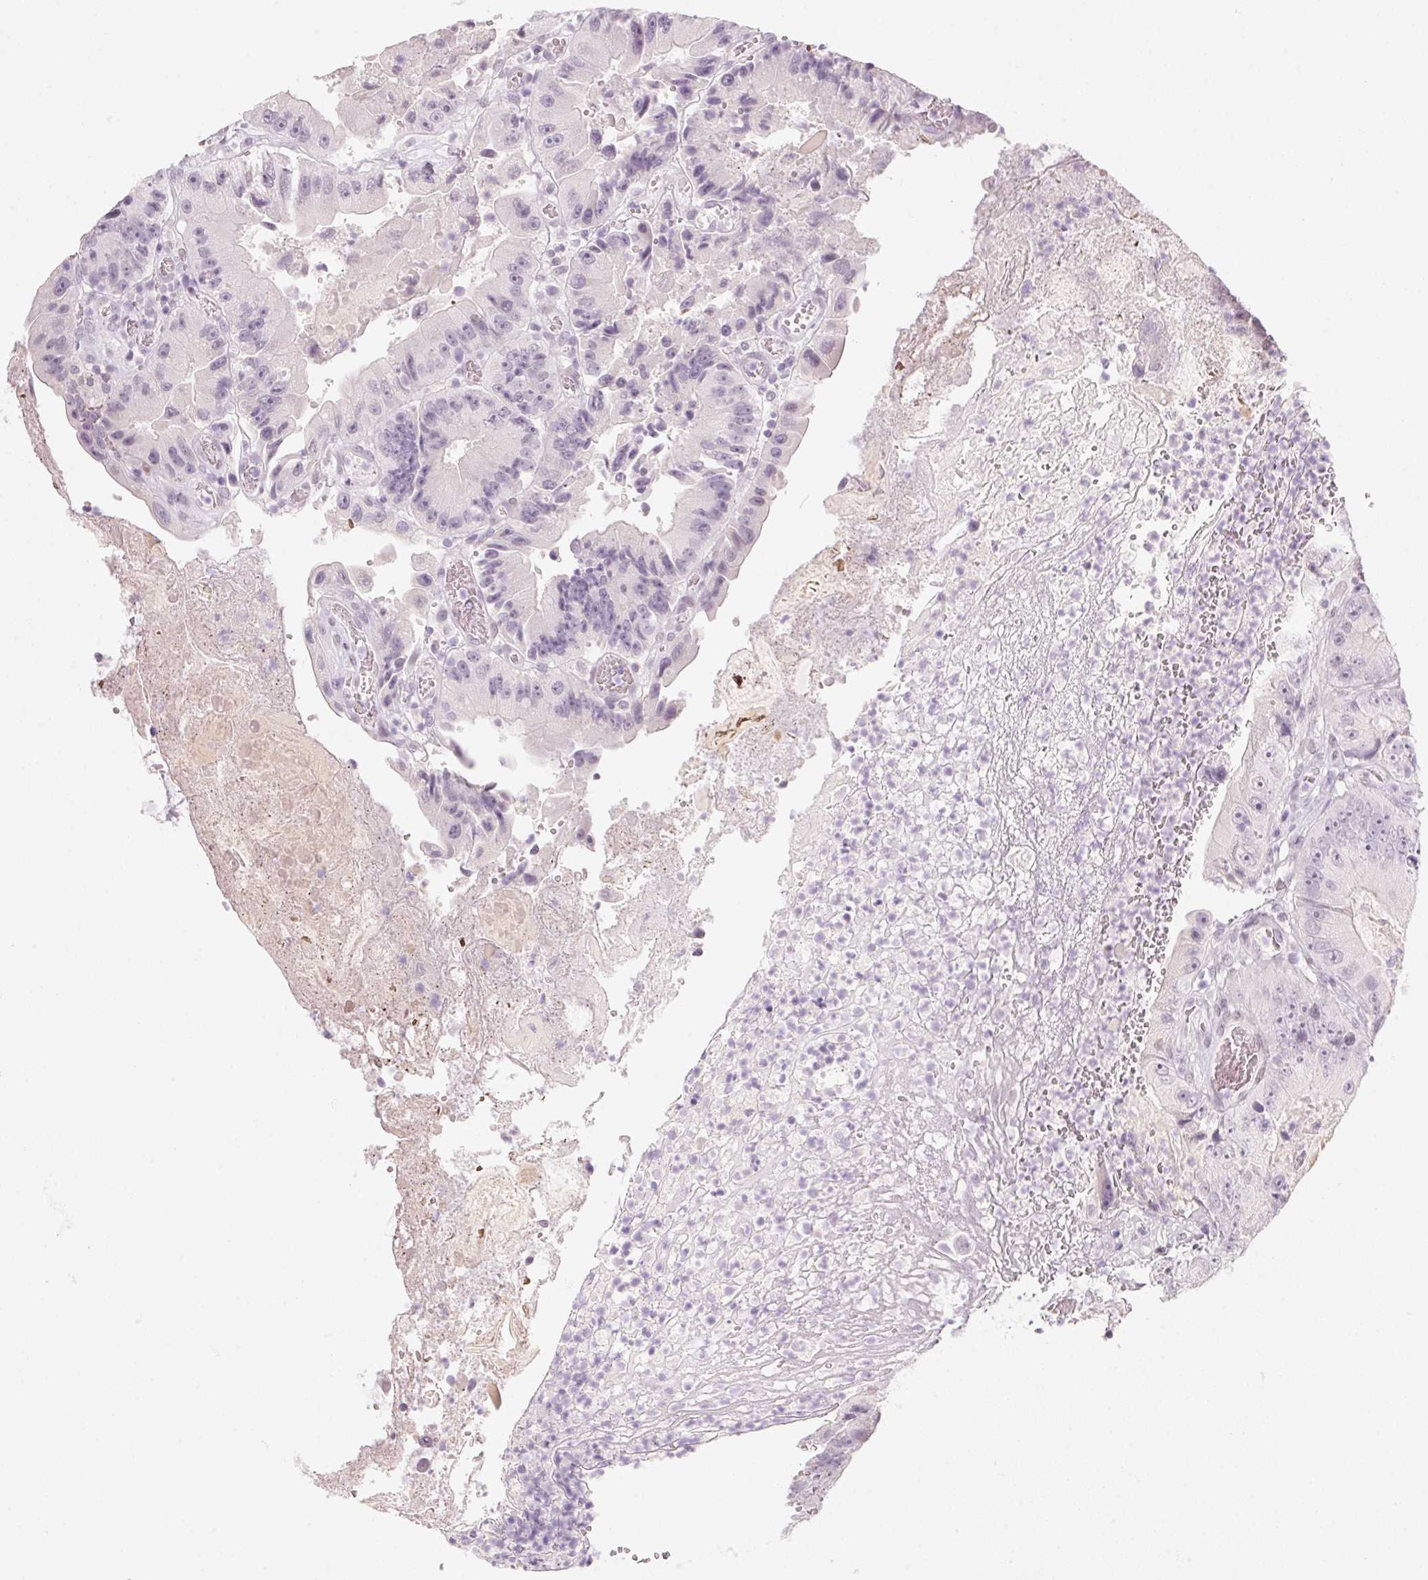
{"staining": {"intensity": "negative", "quantity": "none", "location": "none"}, "tissue": "colorectal cancer", "cell_type": "Tumor cells", "image_type": "cancer", "snomed": [{"axis": "morphology", "description": "Adenocarcinoma, NOS"}, {"axis": "topography", "description": "Colon"}], "caption": "Colorectal adenocarcinoma stained for a protein using immunohistochemistry (IHC) exhibits no expression tumor cells.", "gene": "KCNQ2", "patient": {"sex": "female", "age": 86}}